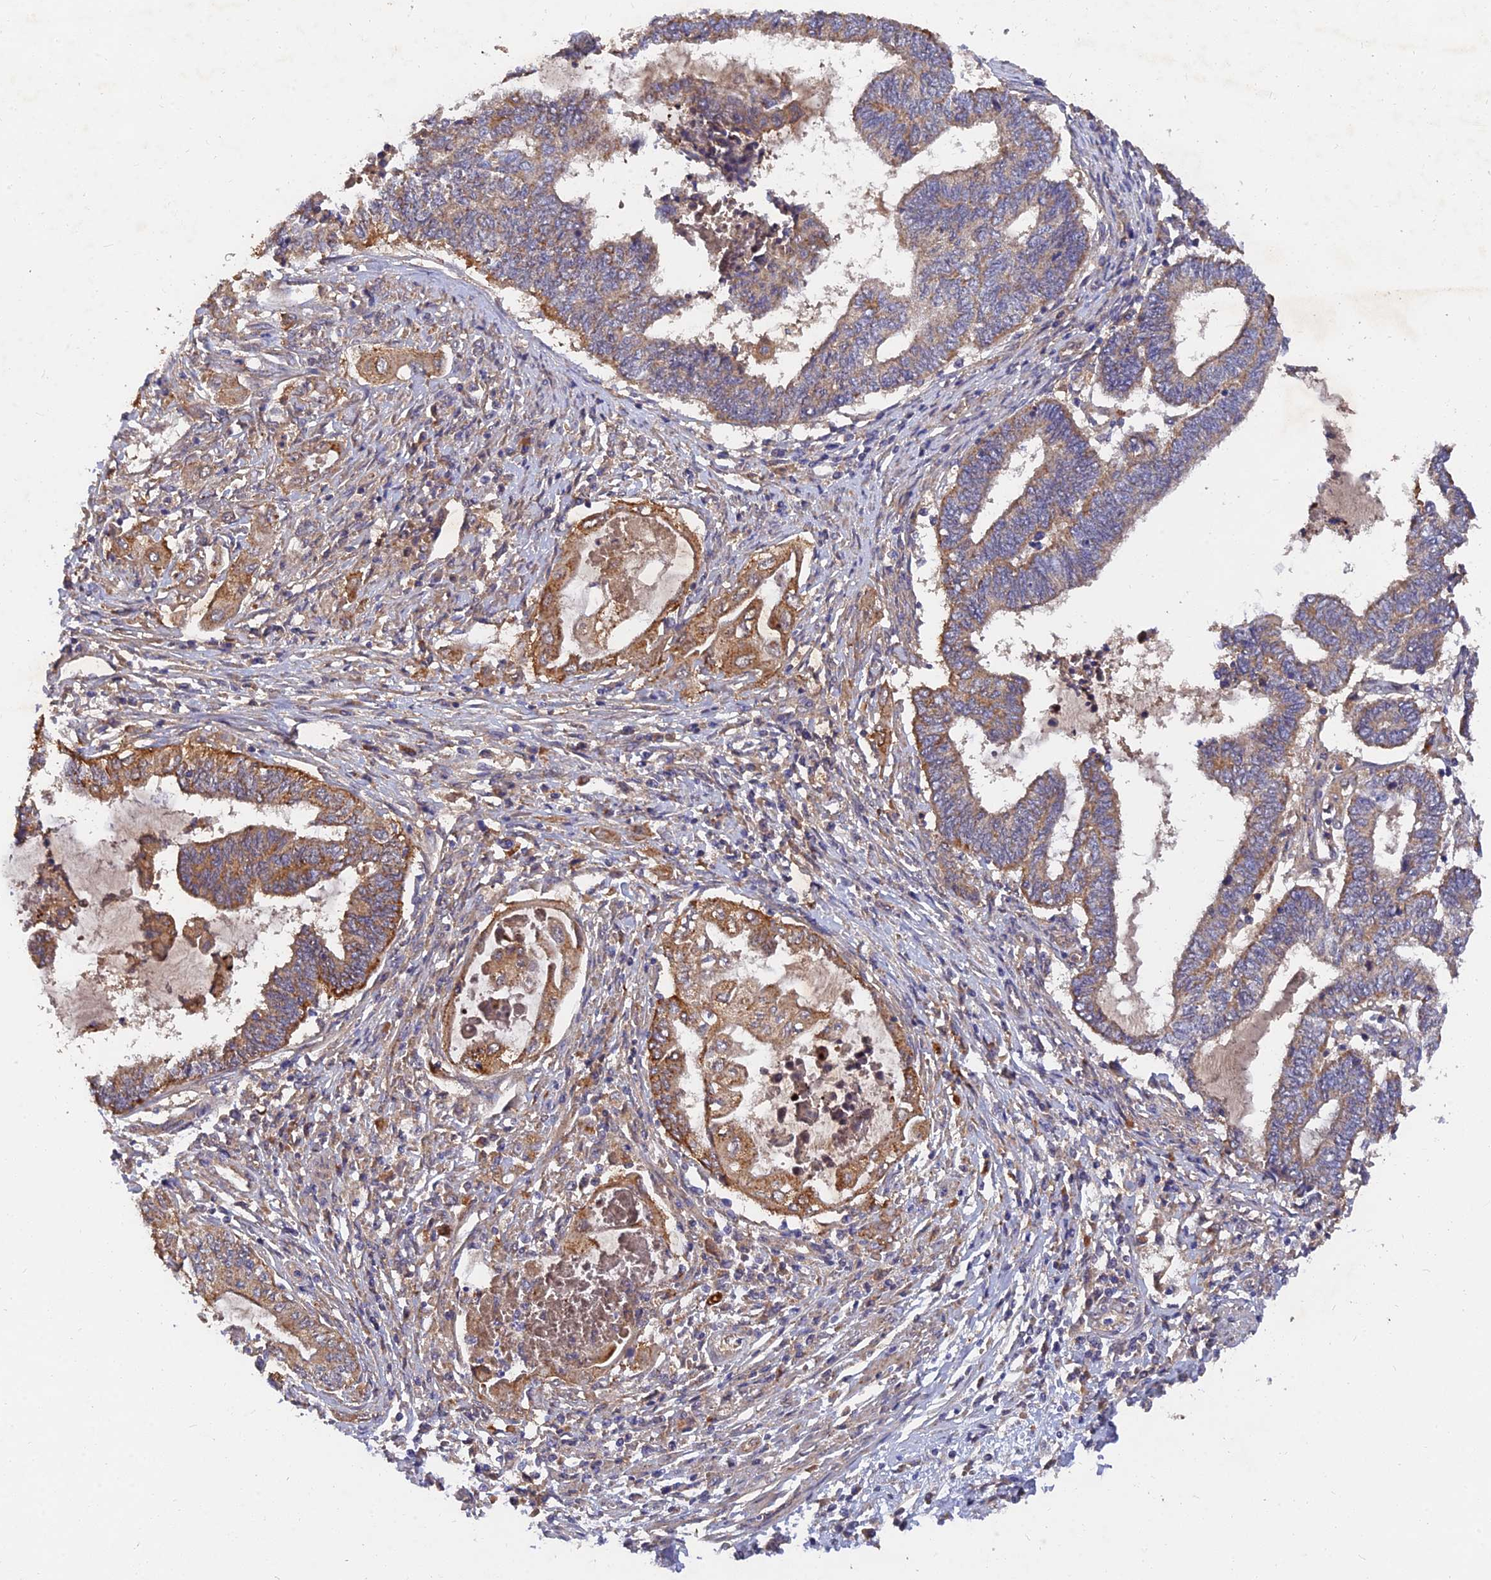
{"staining": {"intensity": "moderate", "quantity": "25%-75%", "location": "cytoplasmic/membranous"}, "tissue": "endometrial cancer", "cell_type": "Tumor cells", "image_type": "cancer", "snomed": [{"axis": "morphology", "description": "Adenocarcinoma, NOS"}, {"axis": "topography", "description": "Uterus"}, {"axis": "topography", "description": "Endometrium"}], "caption": "A brown stain shows moderate cytoplasmic/membranous positivity of a protein in endometrial adenocarcinoma tumor cells.", "gene": "SLC38A11", "patient": {"sex": "female", "age": 70}}